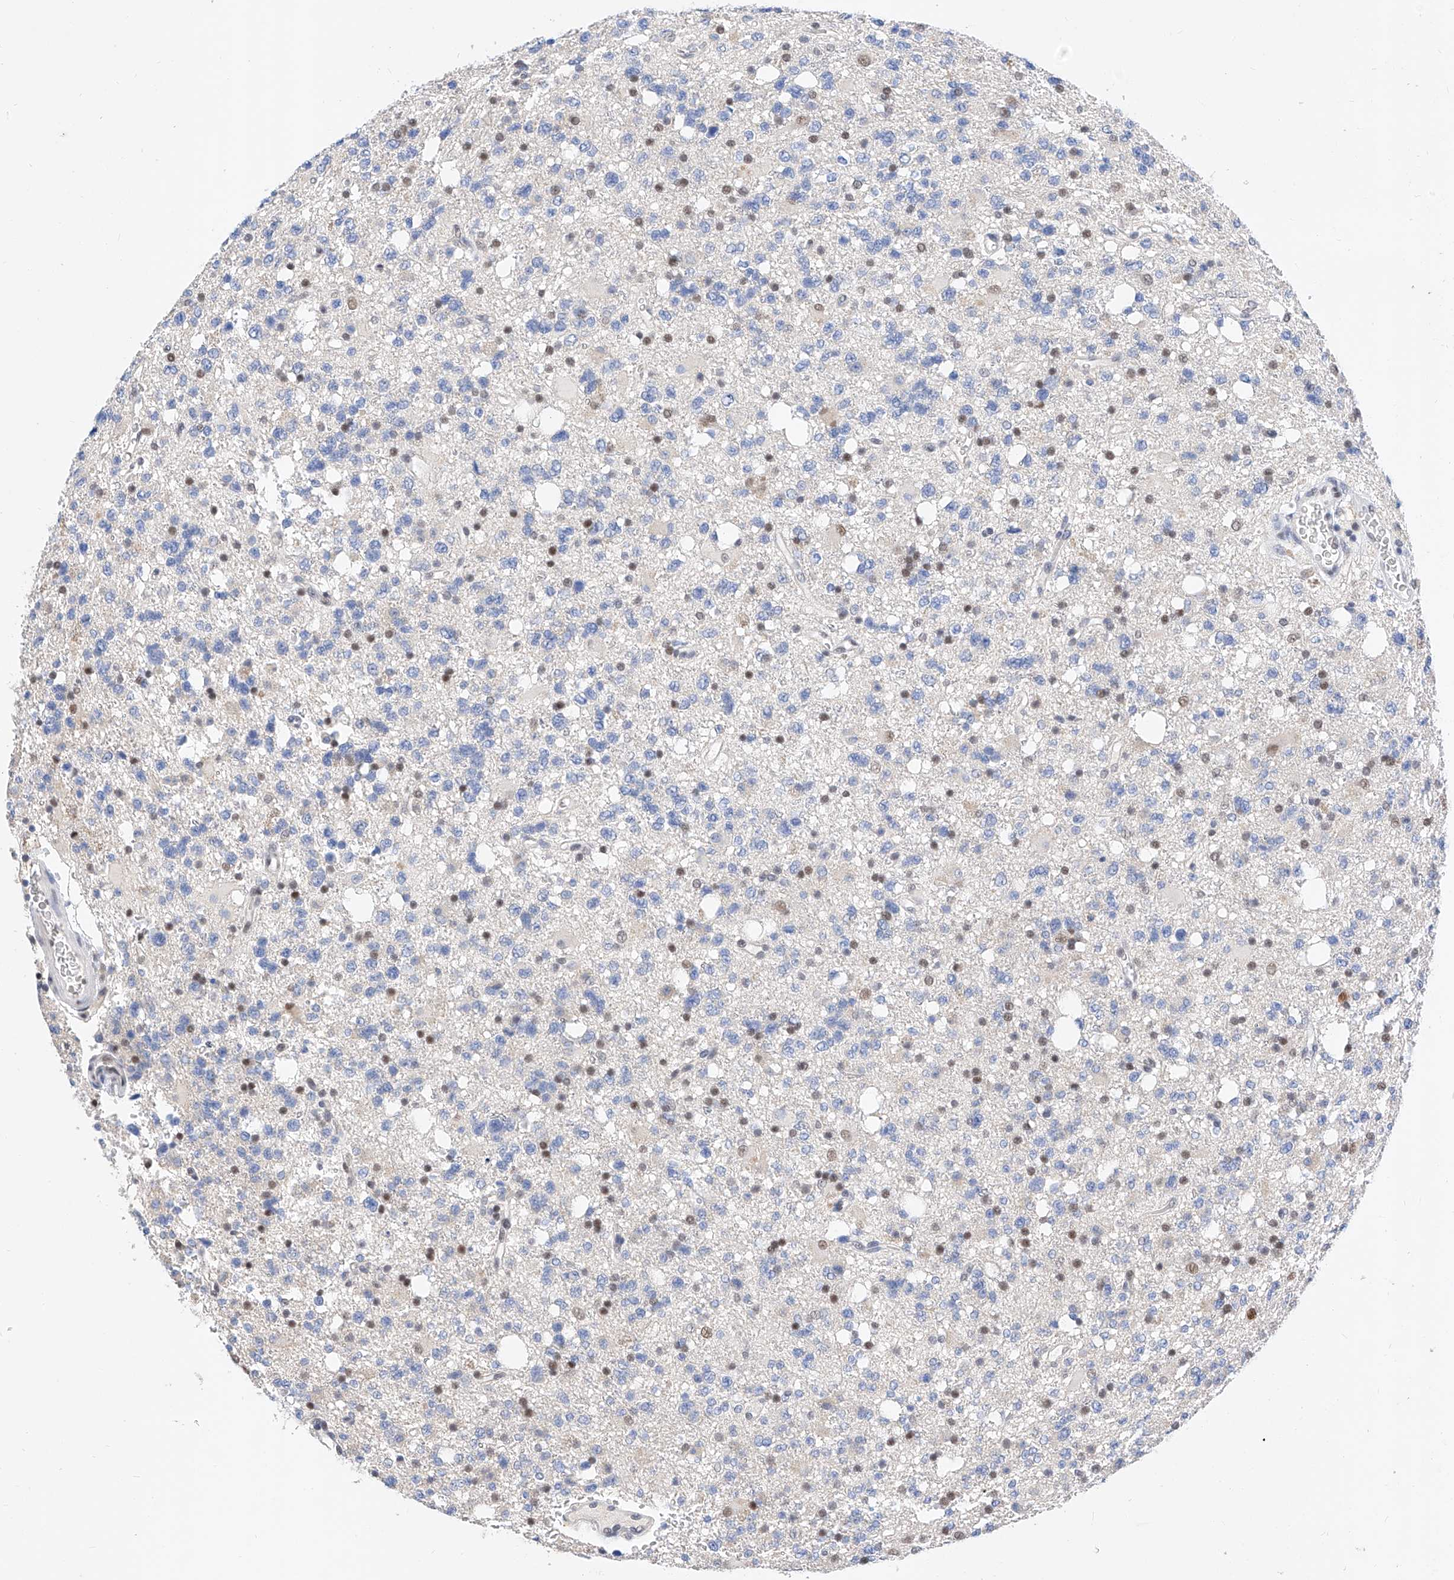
{"staining": {"intensity": "negative", "quantity": "none", "location": "none"}, "tissue": "glioma", "cell_type": "Tumor cells", "image_type": "cancer", "snomed": [{"axis": "morphology", "description": "Glioma, malignant, High grade"}, {"axis": "topography", "description": "Brain"}], "caption": "Glioma stained for a protein using immunohistochemistry (IHC) reveals no staining tumor cells.", "gene": "KCNJ1", "patient": {"sex": "female", "age": 62}}